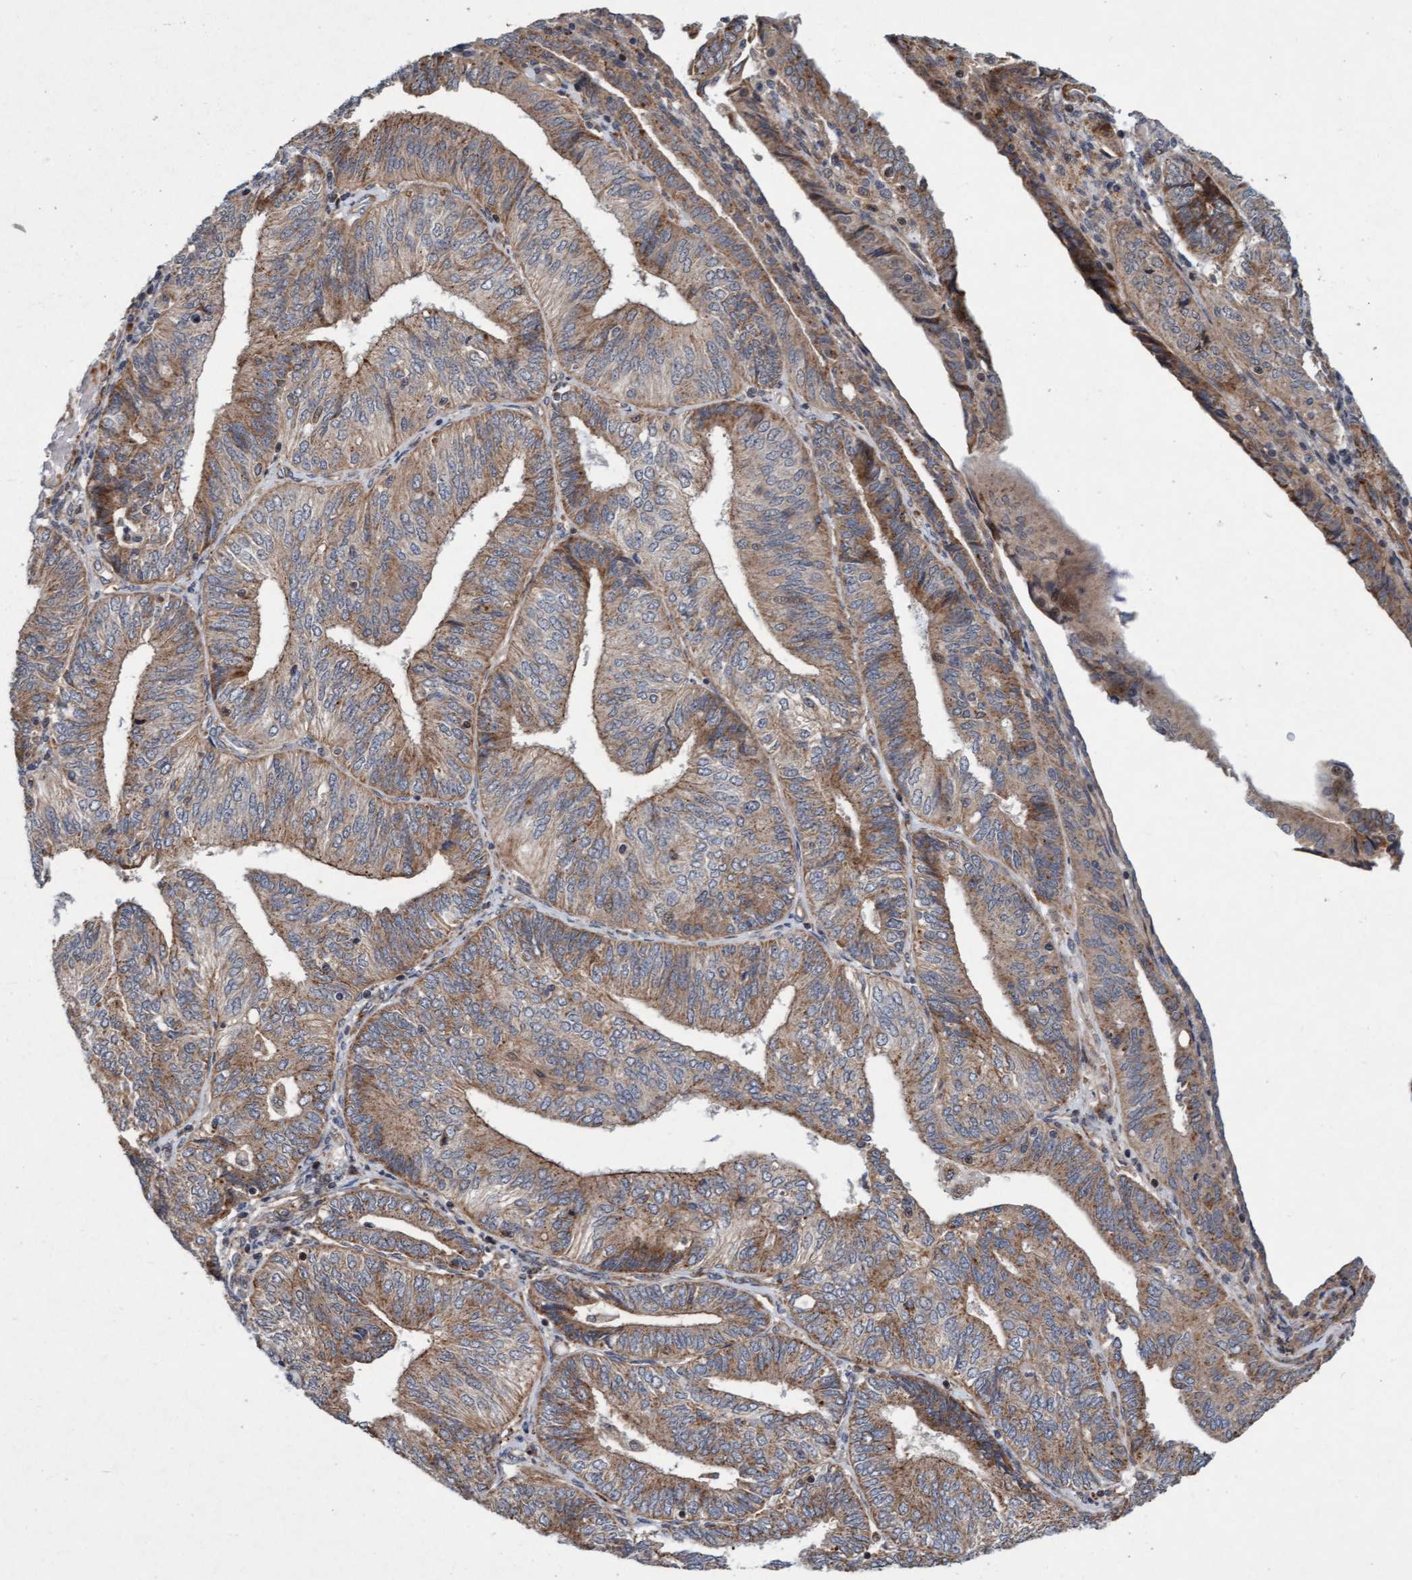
{"staining": {"intensity": "moderate", "quantity": ">75%", "location": "cytoplasmic/membranous"}, "tissue": "endometrial cancer", "cell_type": "Tumor cells", "image_type": "cancer", "snomed": [{"axis": "morphology", "description": "Adenocarcinoma, NOS"}, {"axis": "topography", "description": "Endometrium"}], "caption": "The micrograph demonstrates immunohistochemical staining of endometrial adenocarcinoma. There is moderate cytoplasmic/membranous positivity is seen in about >75% of tumor cells.", "gene": "TMEM70", "patient": {"sex": "female", "age": 58}}